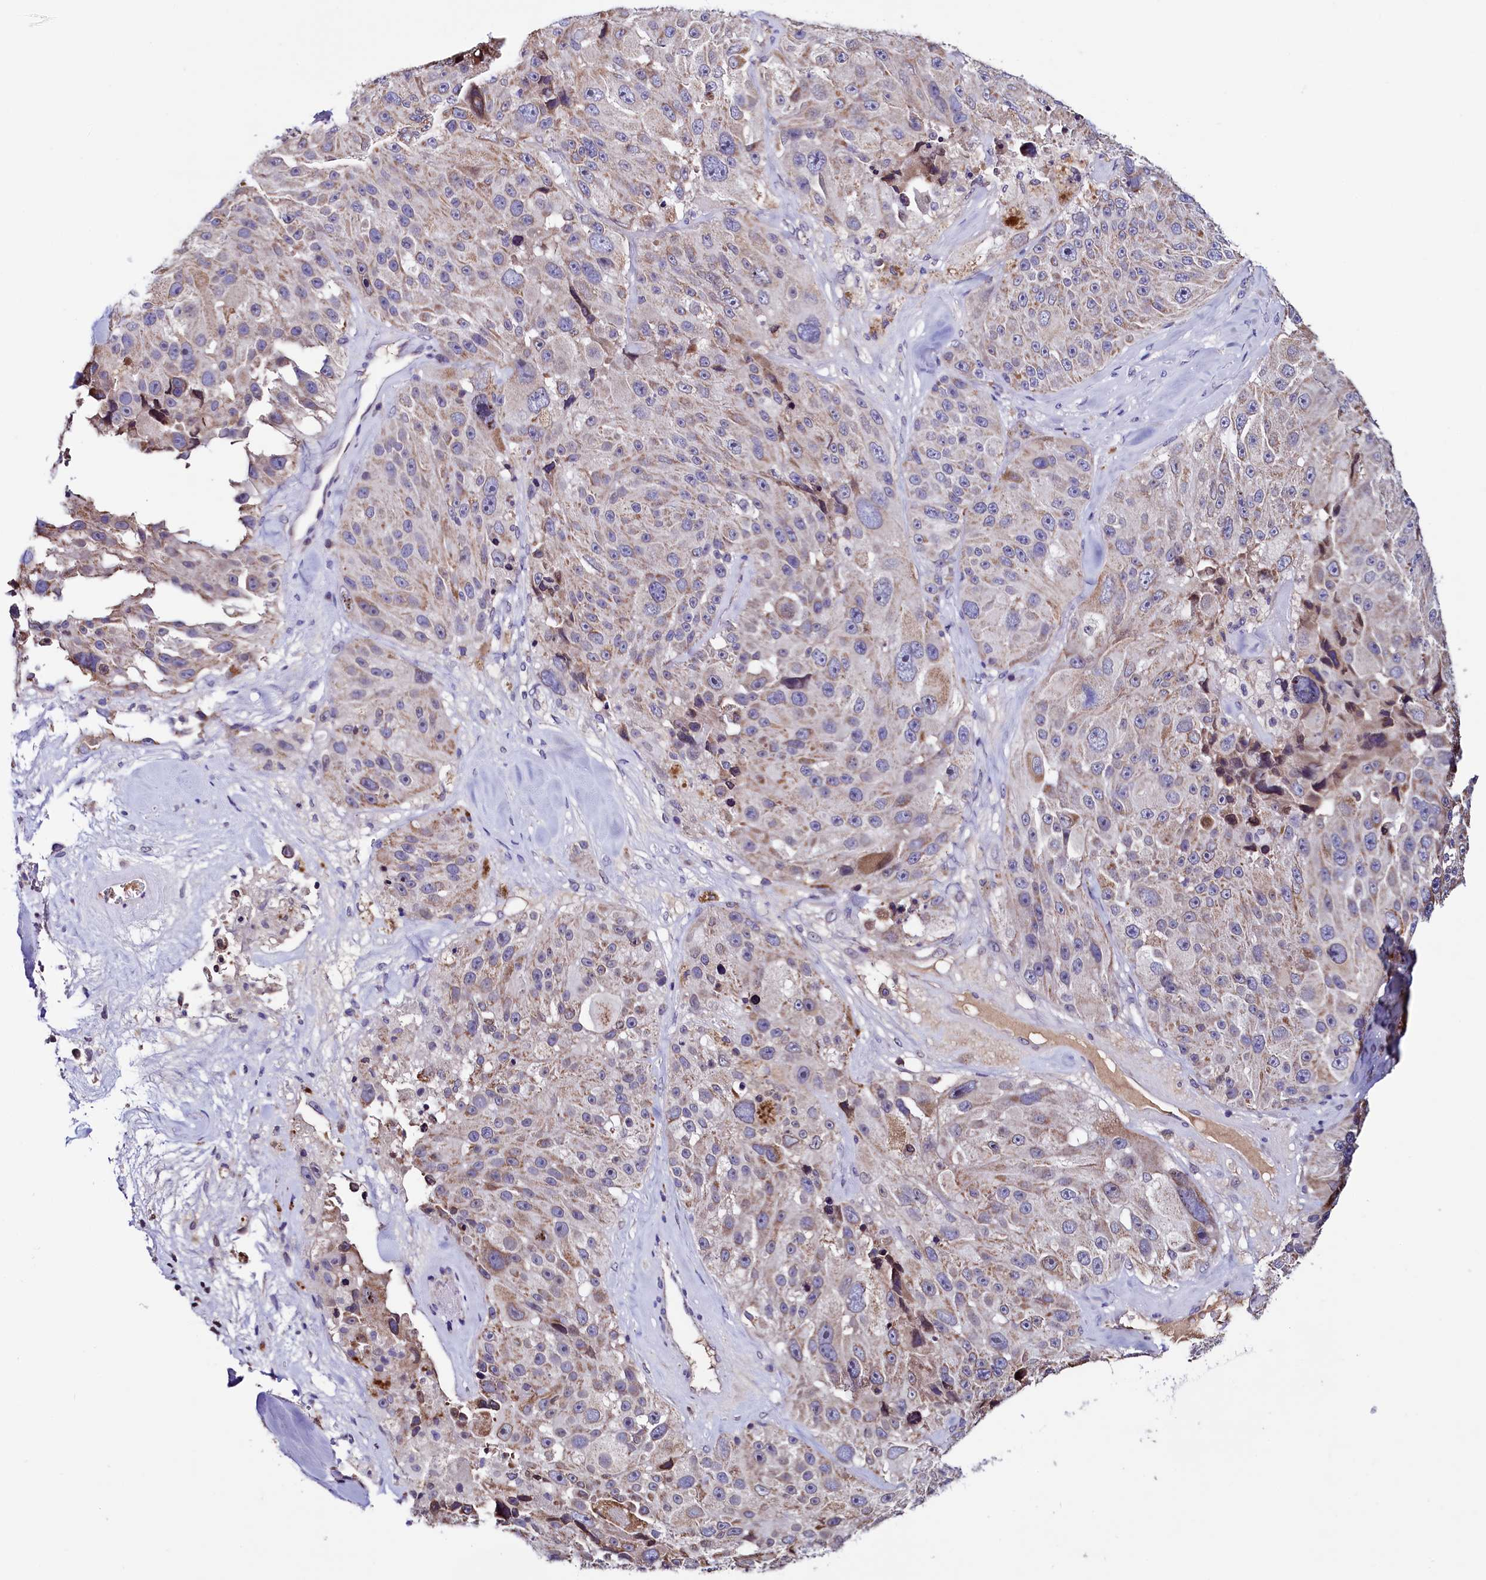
{"staining": {"intensity": "weak", "quantity": "25%-75%", "location": "cytoplasmic/membranous"}, "tissue": "melanoma", "cell_type": "Tumor cells", "image_type": "cancer", "snomed": [{"axis": "morphology", "description": "Malignant melanoma, Metastatic site"}, {"axis": "topography", "description": "Lymph node"}], "caption": "A low amount of weak cytoplasmic/membranous expression is appreciated in about 25%-75% of tumor cells in melanoma tissue. The staining is performed using DAB brown chromogen to label protein expression. The nuclei are counter-stained blue using hematoxylin.", "gene": "HAND1", "patient": {"sex": "male", "age": 62}}